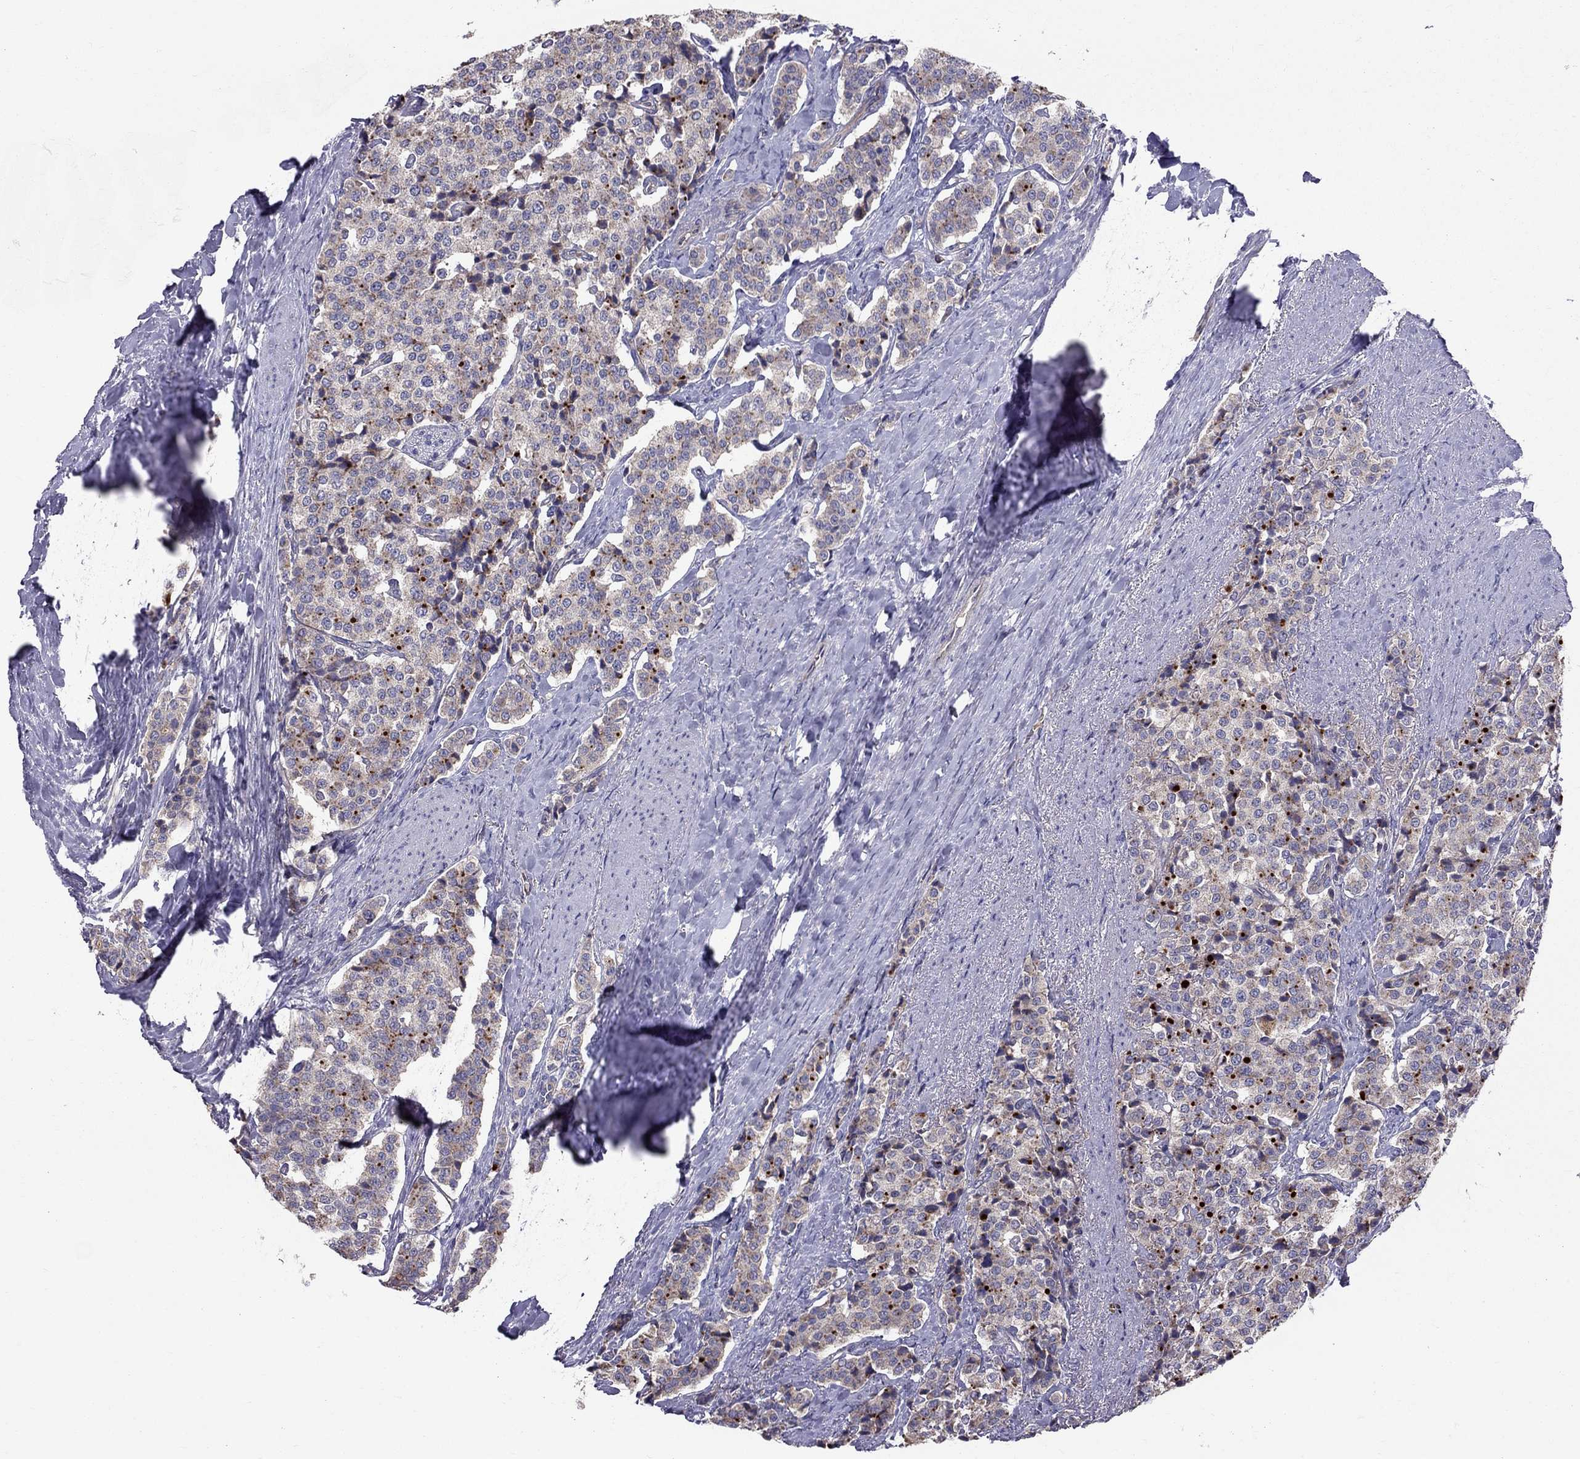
{"staining": {"intensity": "weak", "quantity": "25%-75%", "location": "cytoplasmic/membranous"}, "tissue": "carcinoid", "cell_type": "Tumor cells", "image_type": "cancer", "snomed": [{"axis": "morphology", "description": "Carcinoid, malignant, NOS"}, {"axis": "topography", "description": "Small intestine"}], "caption": "Weak cytoplasmic/membranous protein positivity is identified in approximately 25%-75% of tumor cells in carcinoid (malignant).", "gene": "PIK3CG", "patient": {"sex": "female", "age": 58}}